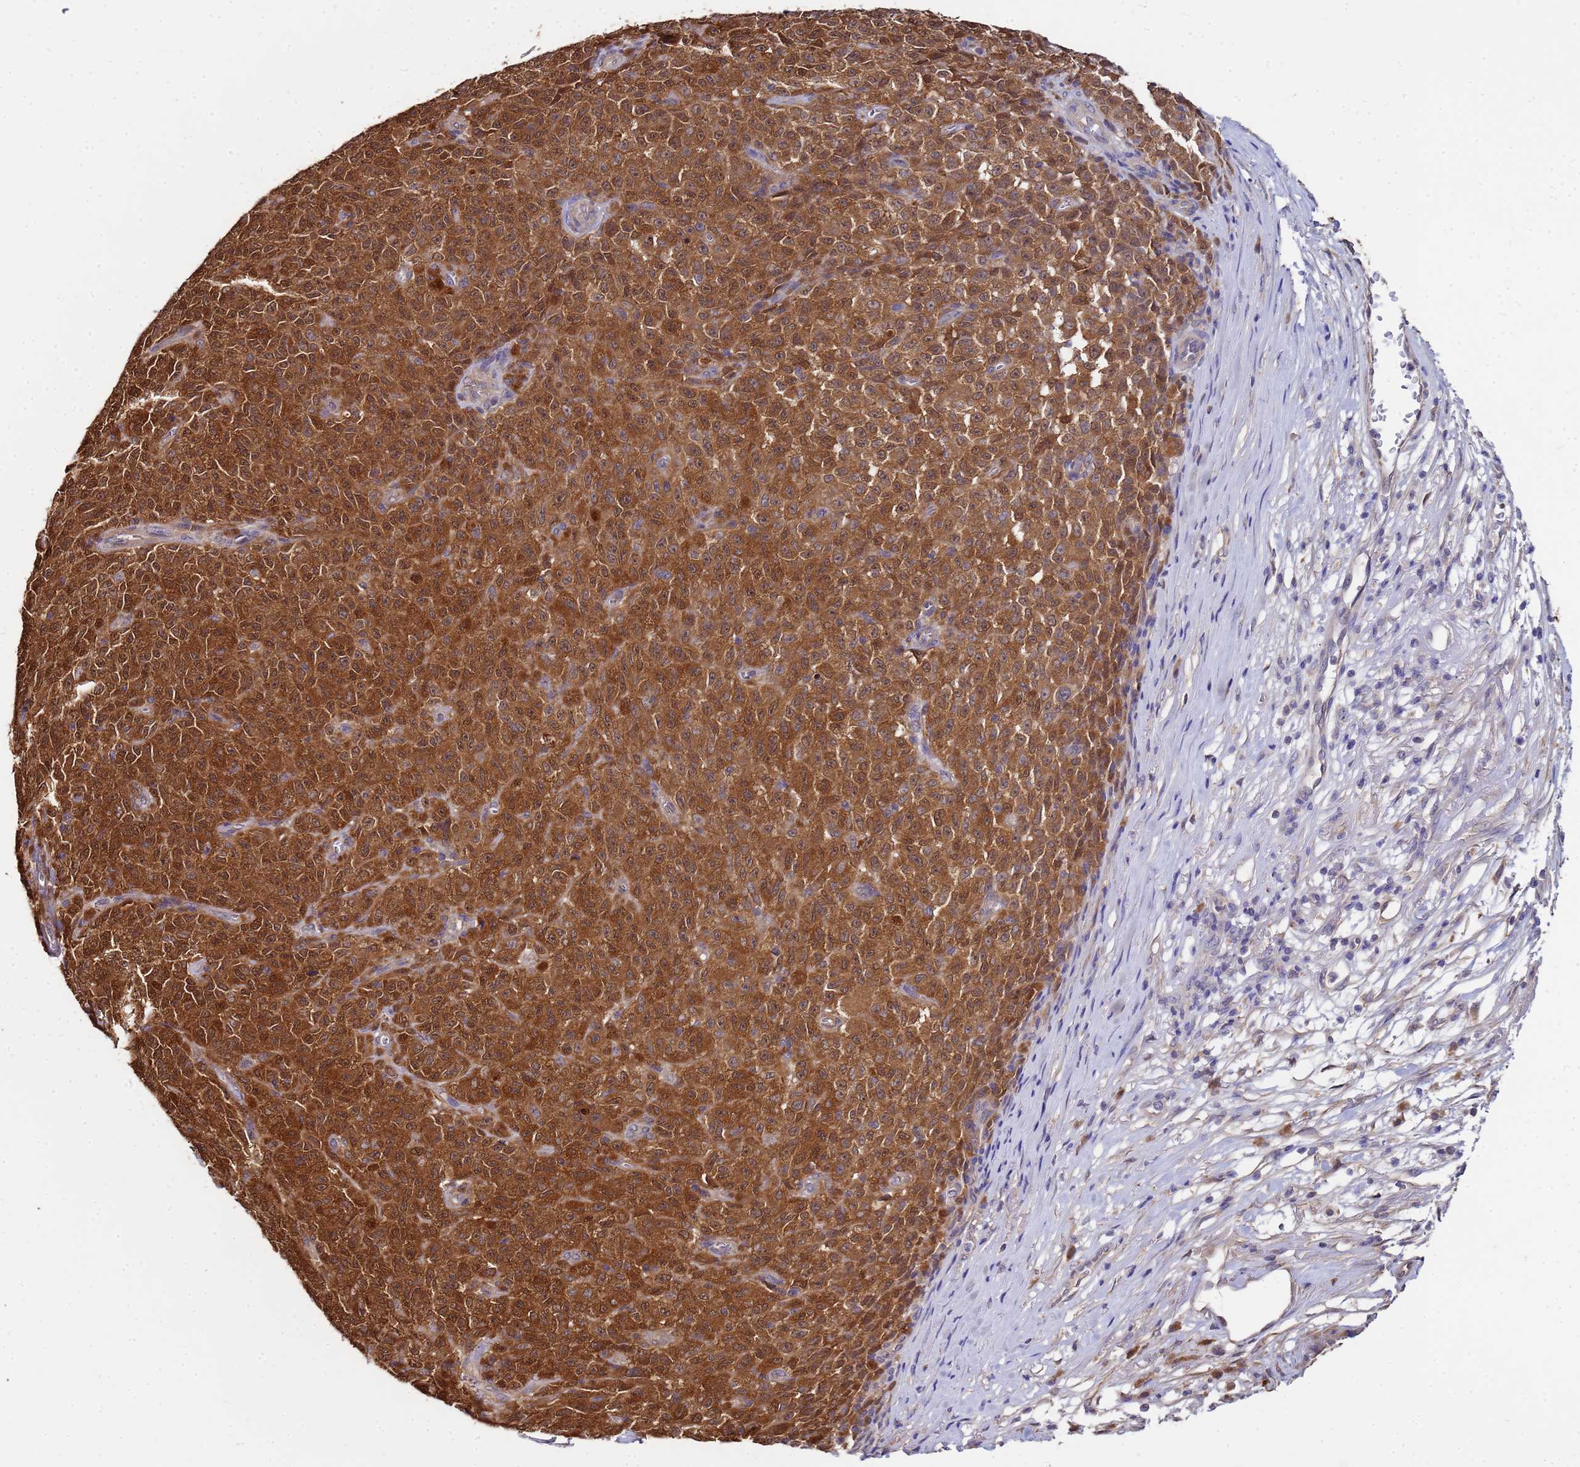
{"staining": {"intensity": "moderate", "quantity": ">75%", "location": "cytoplasmic/membranous,nuclear"}, "tissue": "melanoma", "cell_type": "Tumor cells", "image_type": "cancer", "snomed": [{"axis": "morphology", "description": "Malignant melanoma, NOS"}, {"axis": "topography", "description": "Skin"}], "caption": "Moderate cytoplasmic/membranous and nuclear positivity is identified in approximately >75% of tumor cells in melanoma.", "gene": "NAXE", "patient": {"sex": "female", "age": 82}}